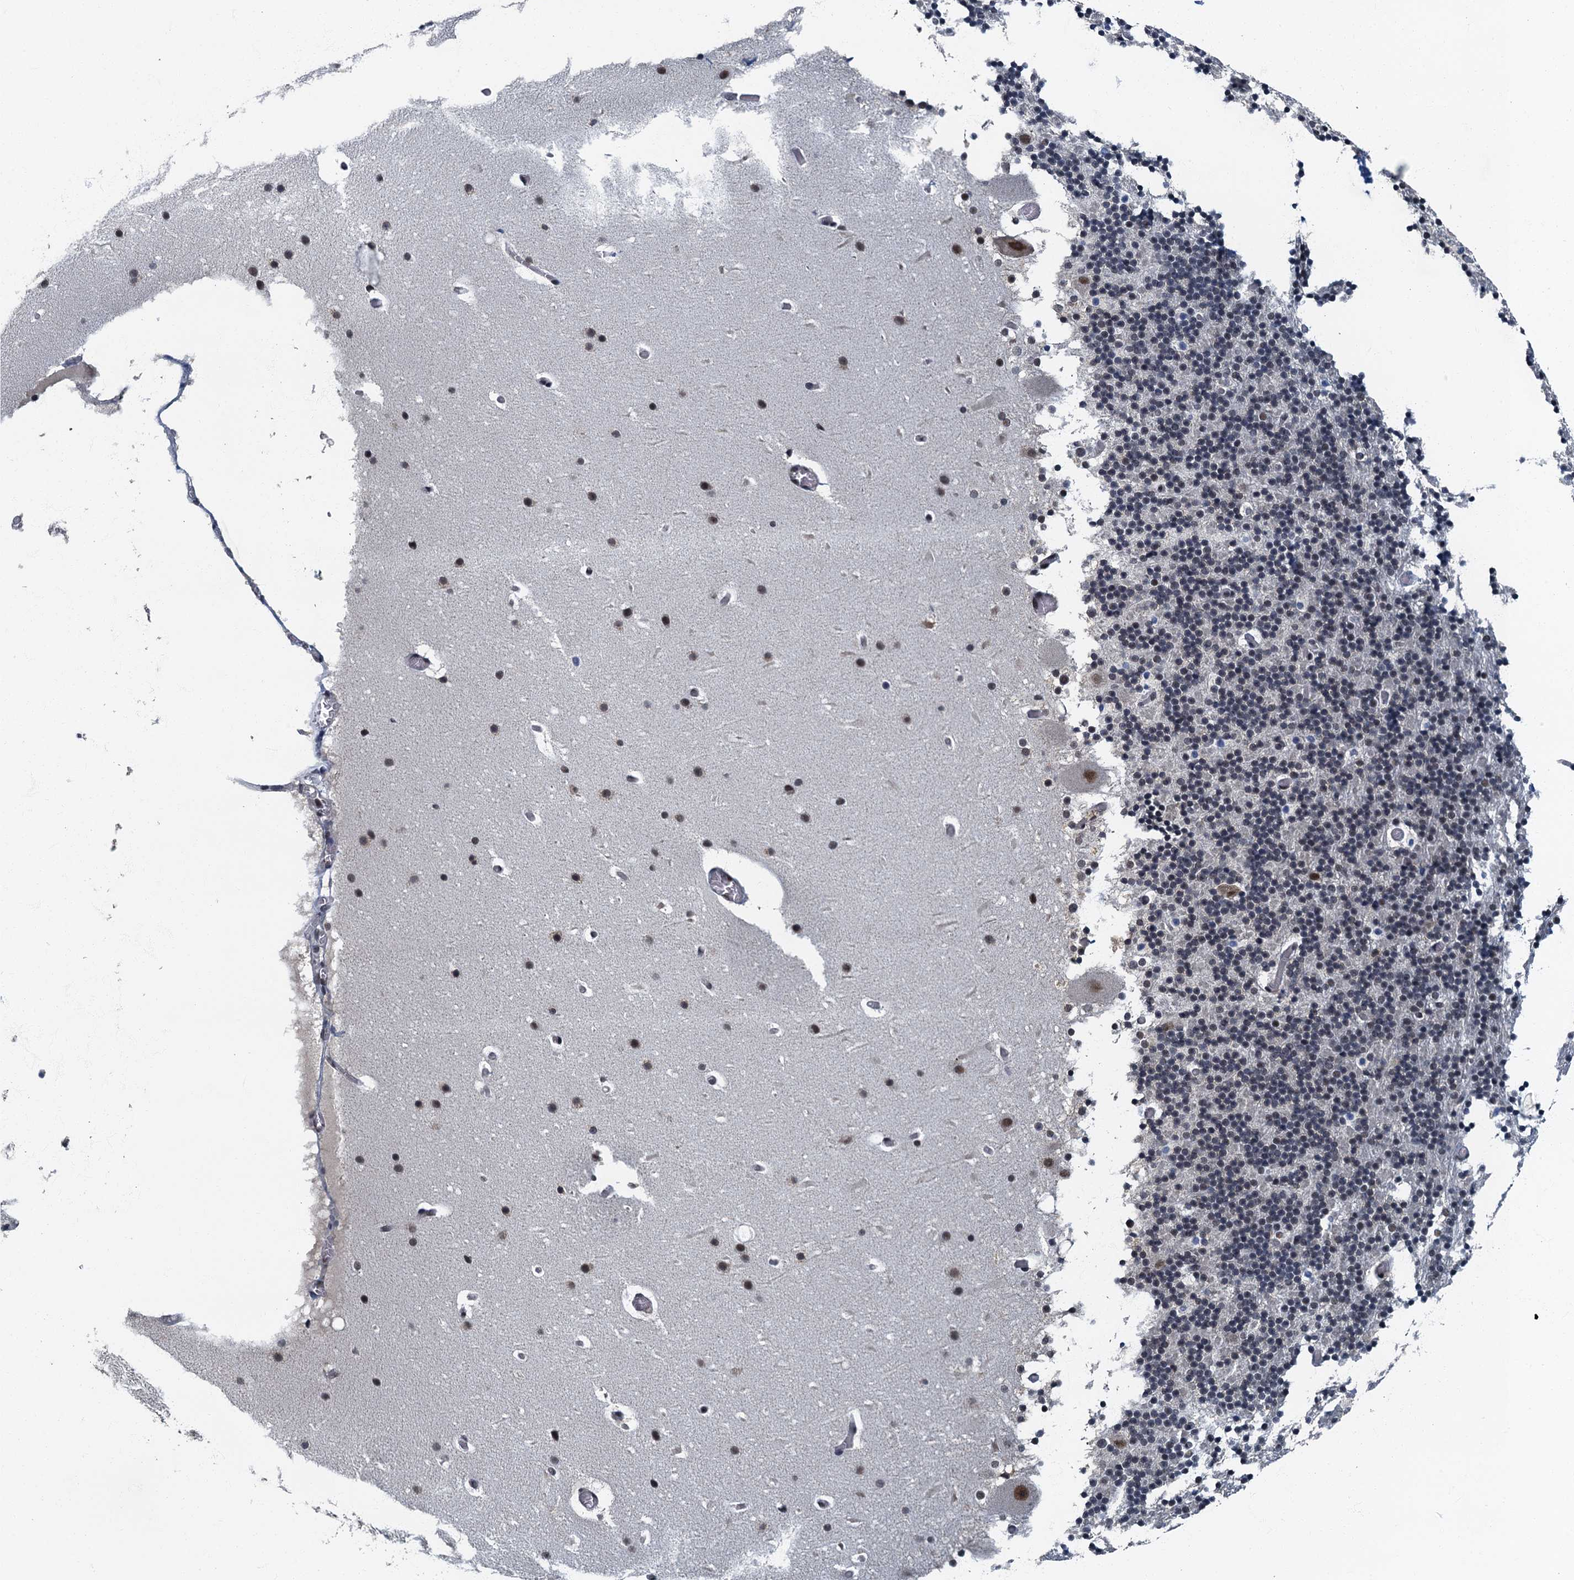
{"staining": {"intensity": "weak", "quantity": "25%-75%", "location": "nuclear"}, "tissue": "cerebellum", "cell_type": "Cells in granular layer", "image_type": "normal", "snomed": [{"axis": "morphology", "description": "Normal tissue, NOS"}, {"axis": "topography", "description": "Cerebellum"}], "caption": "Protein expression analysis of normal cerebellum displays weak nuclear positivity in about 25%-75% of cells in granular layer.", "gene": "GADL1", "patient": {"sex": "male", "age": 57}}